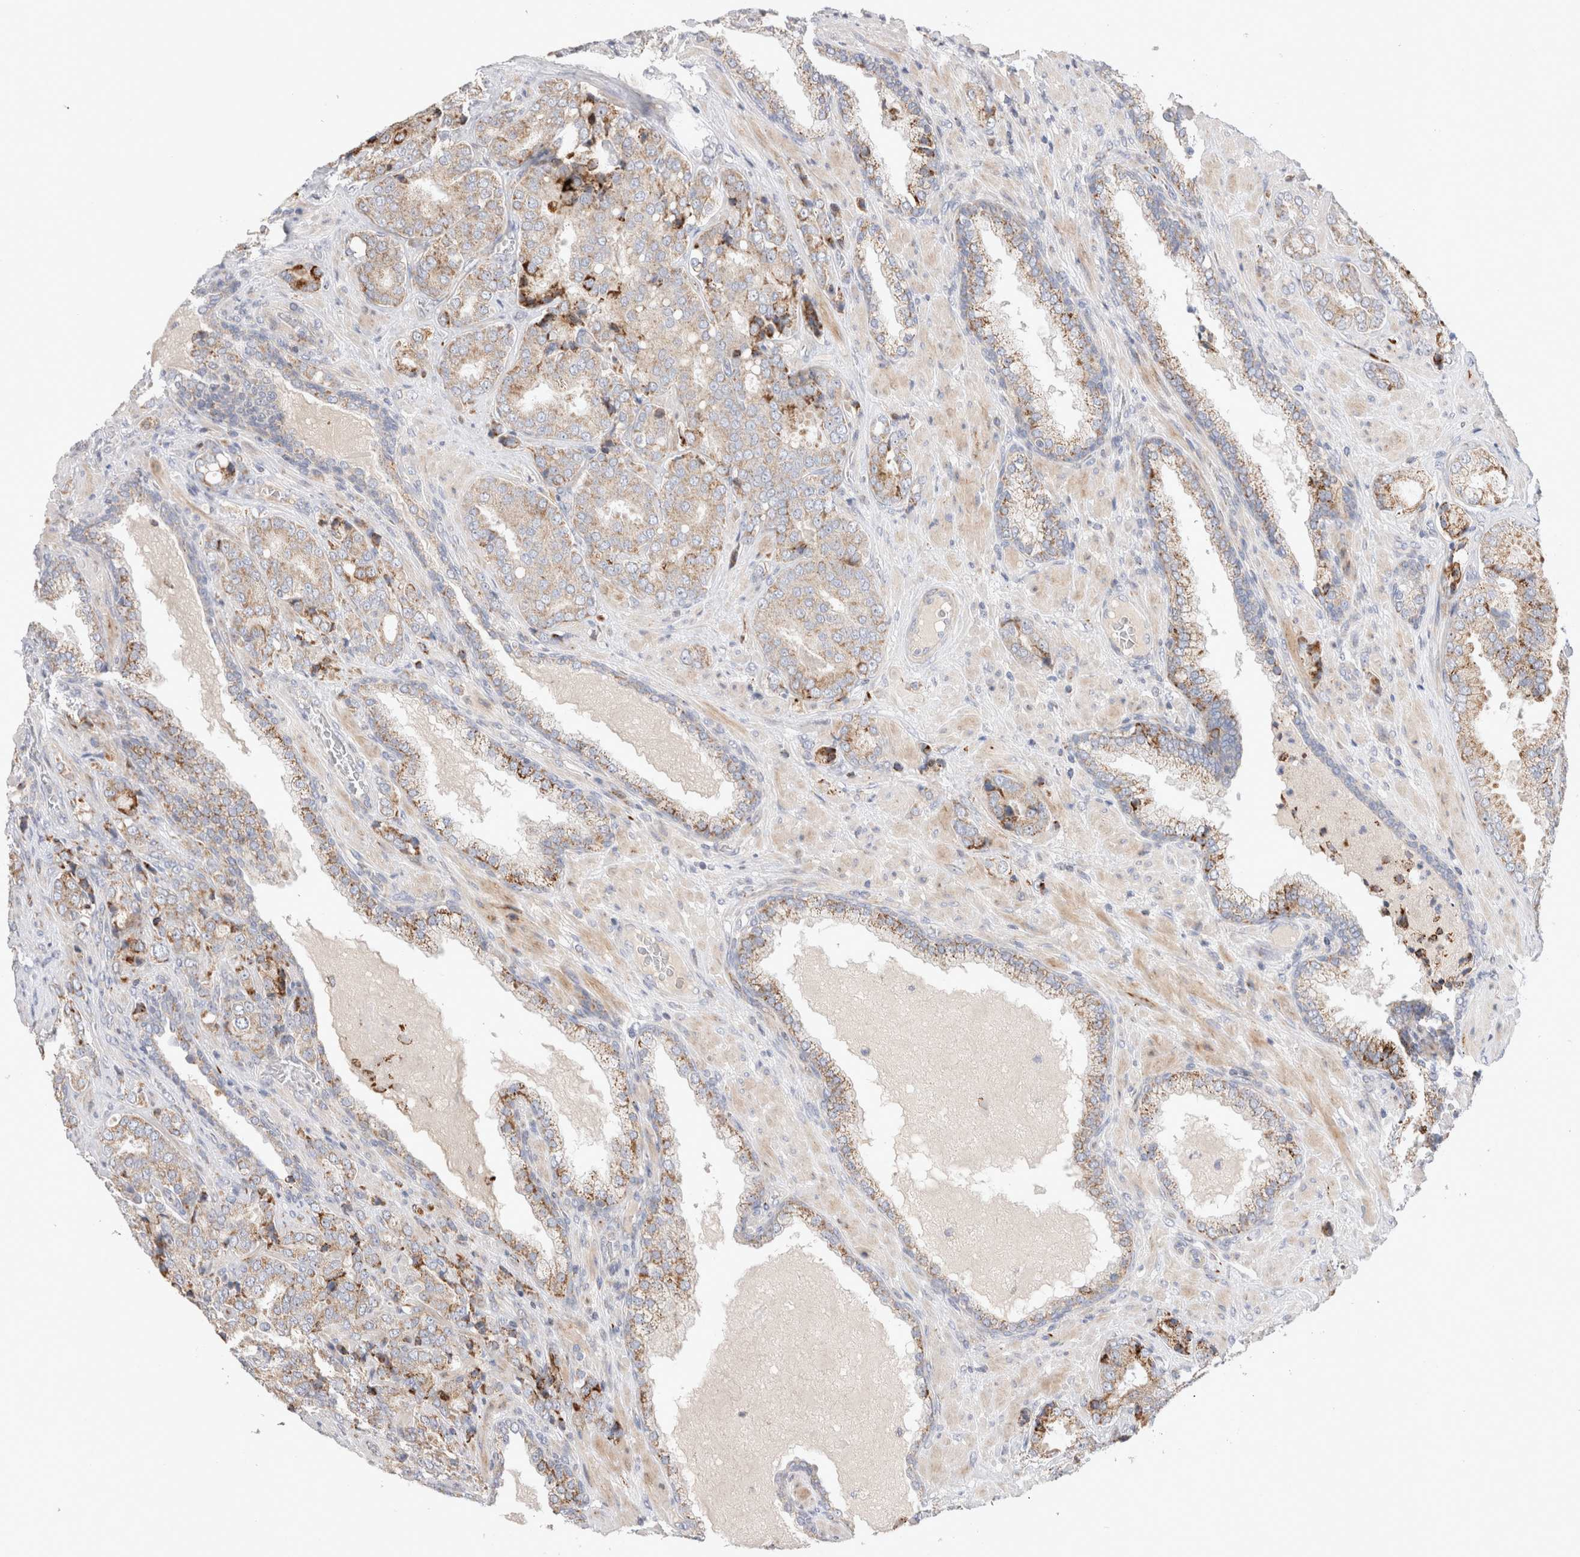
{"staining": {"intensity": "moderate", "quantity": ">75%", "location": "cytoplasmic/membranous"}, "tissue": "prostate cancer", "cell_type": "Tumor cells", "image_type": "cancer", "snomed": [{"axis": "morphology", "description": "Adenocarcinoma, High grade"}, {"axis": "topography", "description": "Prostate"}], "caption": "Prostate cancer tissue exhibits moderate cytoplasmic/membranous staining in about >75% of tumor cells", "gene": "CHADL", "patient": {"sex": "male", "age": 50}}